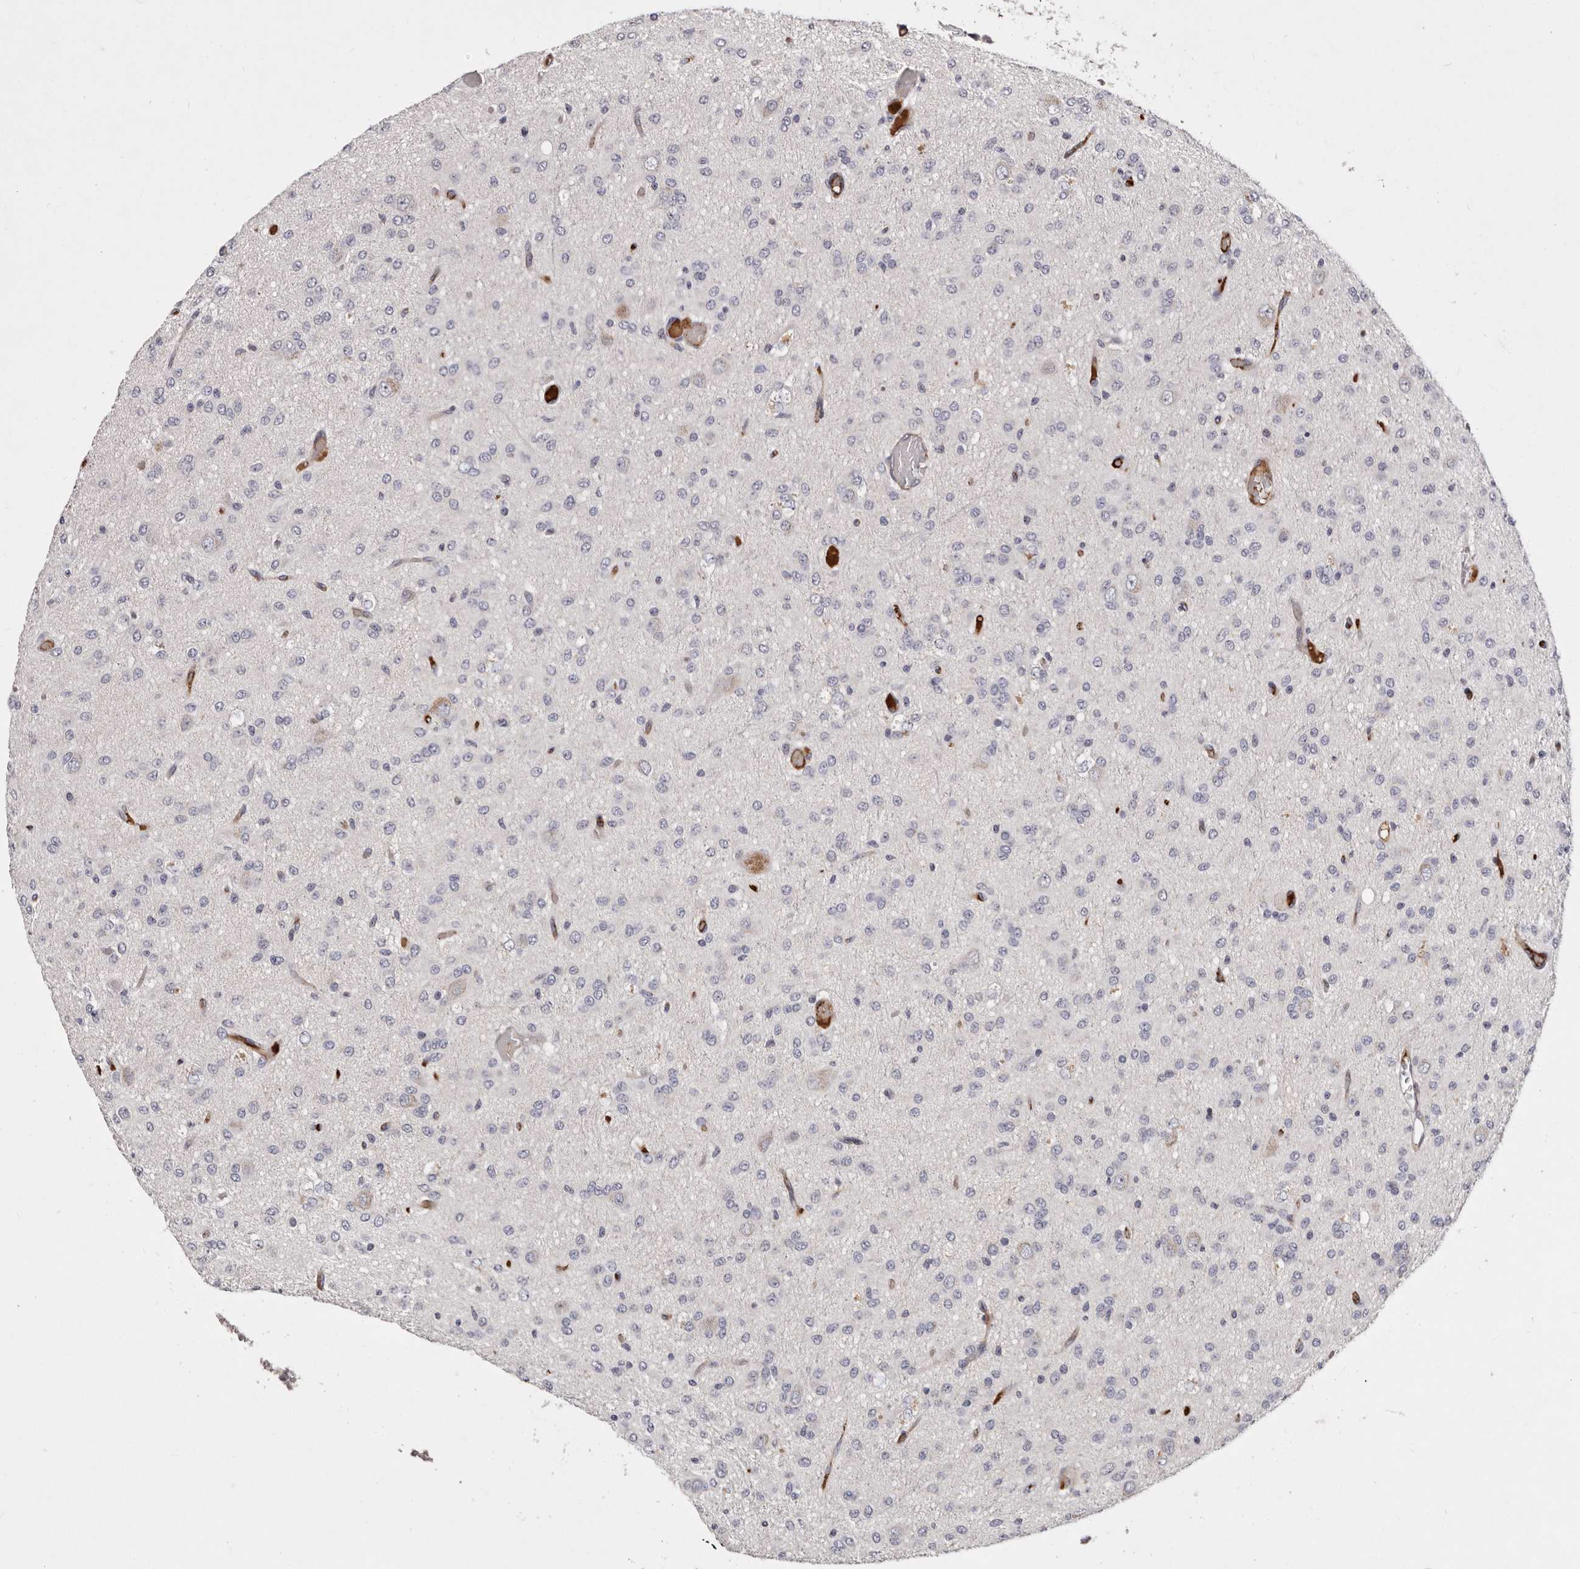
{"staining": {"intensity": "negative", "quantity": "none", "location": "none"}, "tissue": "glioma", "cell_type": "Tumor cells", "image_type": "cancer", "snomed": [{"axis": "morphology", "description": "Glioma, malignant, High grade"}, {"axis": "topography", "description": "Brain"}], "caption": "Tumor cells are negative for brown protein staining in malignant high-grade glioma. The staining is performed using DAB brown chromogen with nuclei counter-stained in using hematoxylin.", "gene": "NUBPL", "patient": {"sex": "female", "age": 59}}